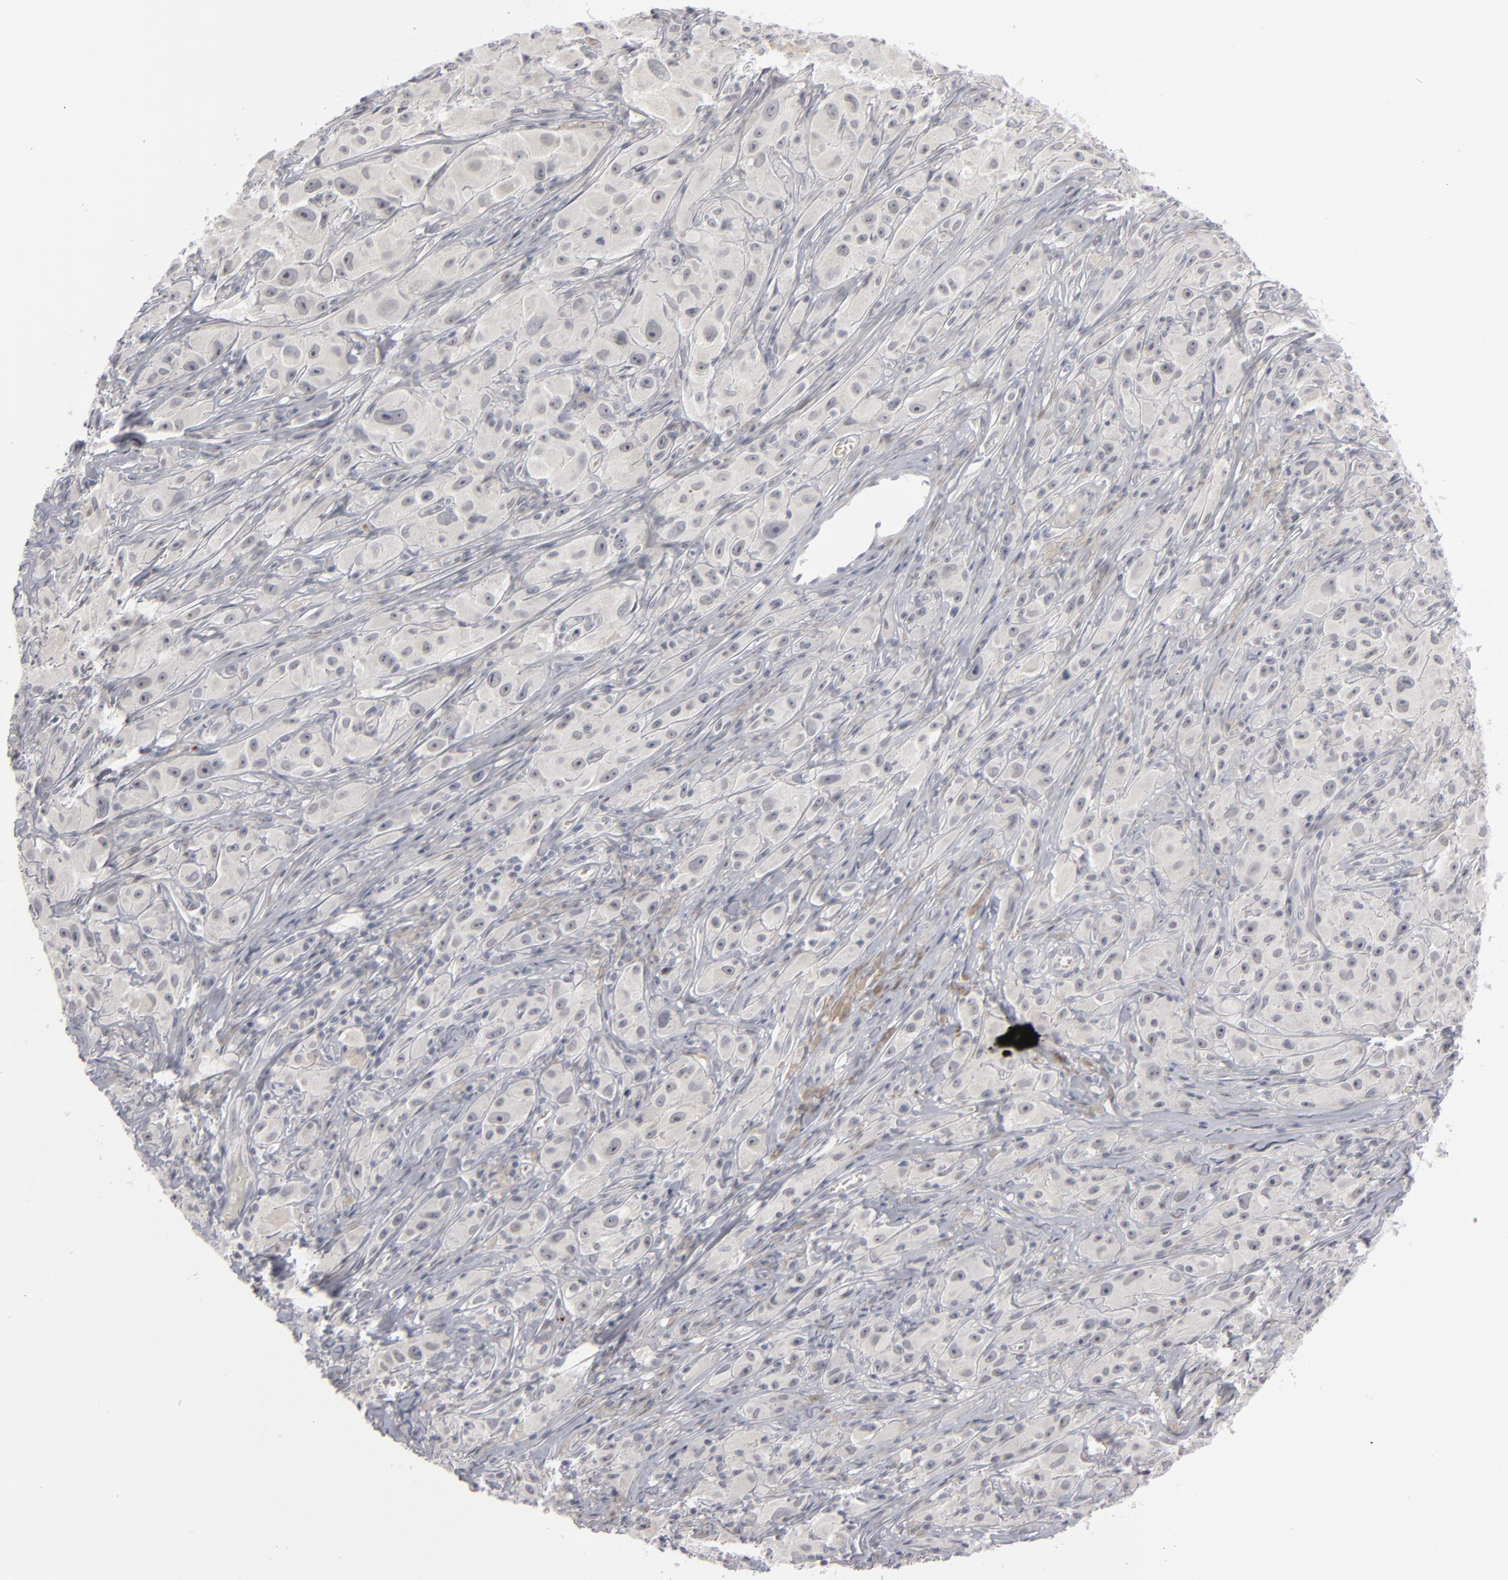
{"staining": {"intensity": "negative", "quantity": "none", "location": "none"}, "tissue": "melanoma", "cell_type": "Tumor cells", "image_type": "cancer", "snomed": [{"axis": "morphology", "description": "Malignant melanoma, NOS"}, {"axis": "topography", "description": "Skin"}], "caption": "Immunohistochemical staining of human melanoma reveals no significant staining in tumor cells.", "gene": "KIAA1210", "patient": {"sex": "male", "age": 56}}